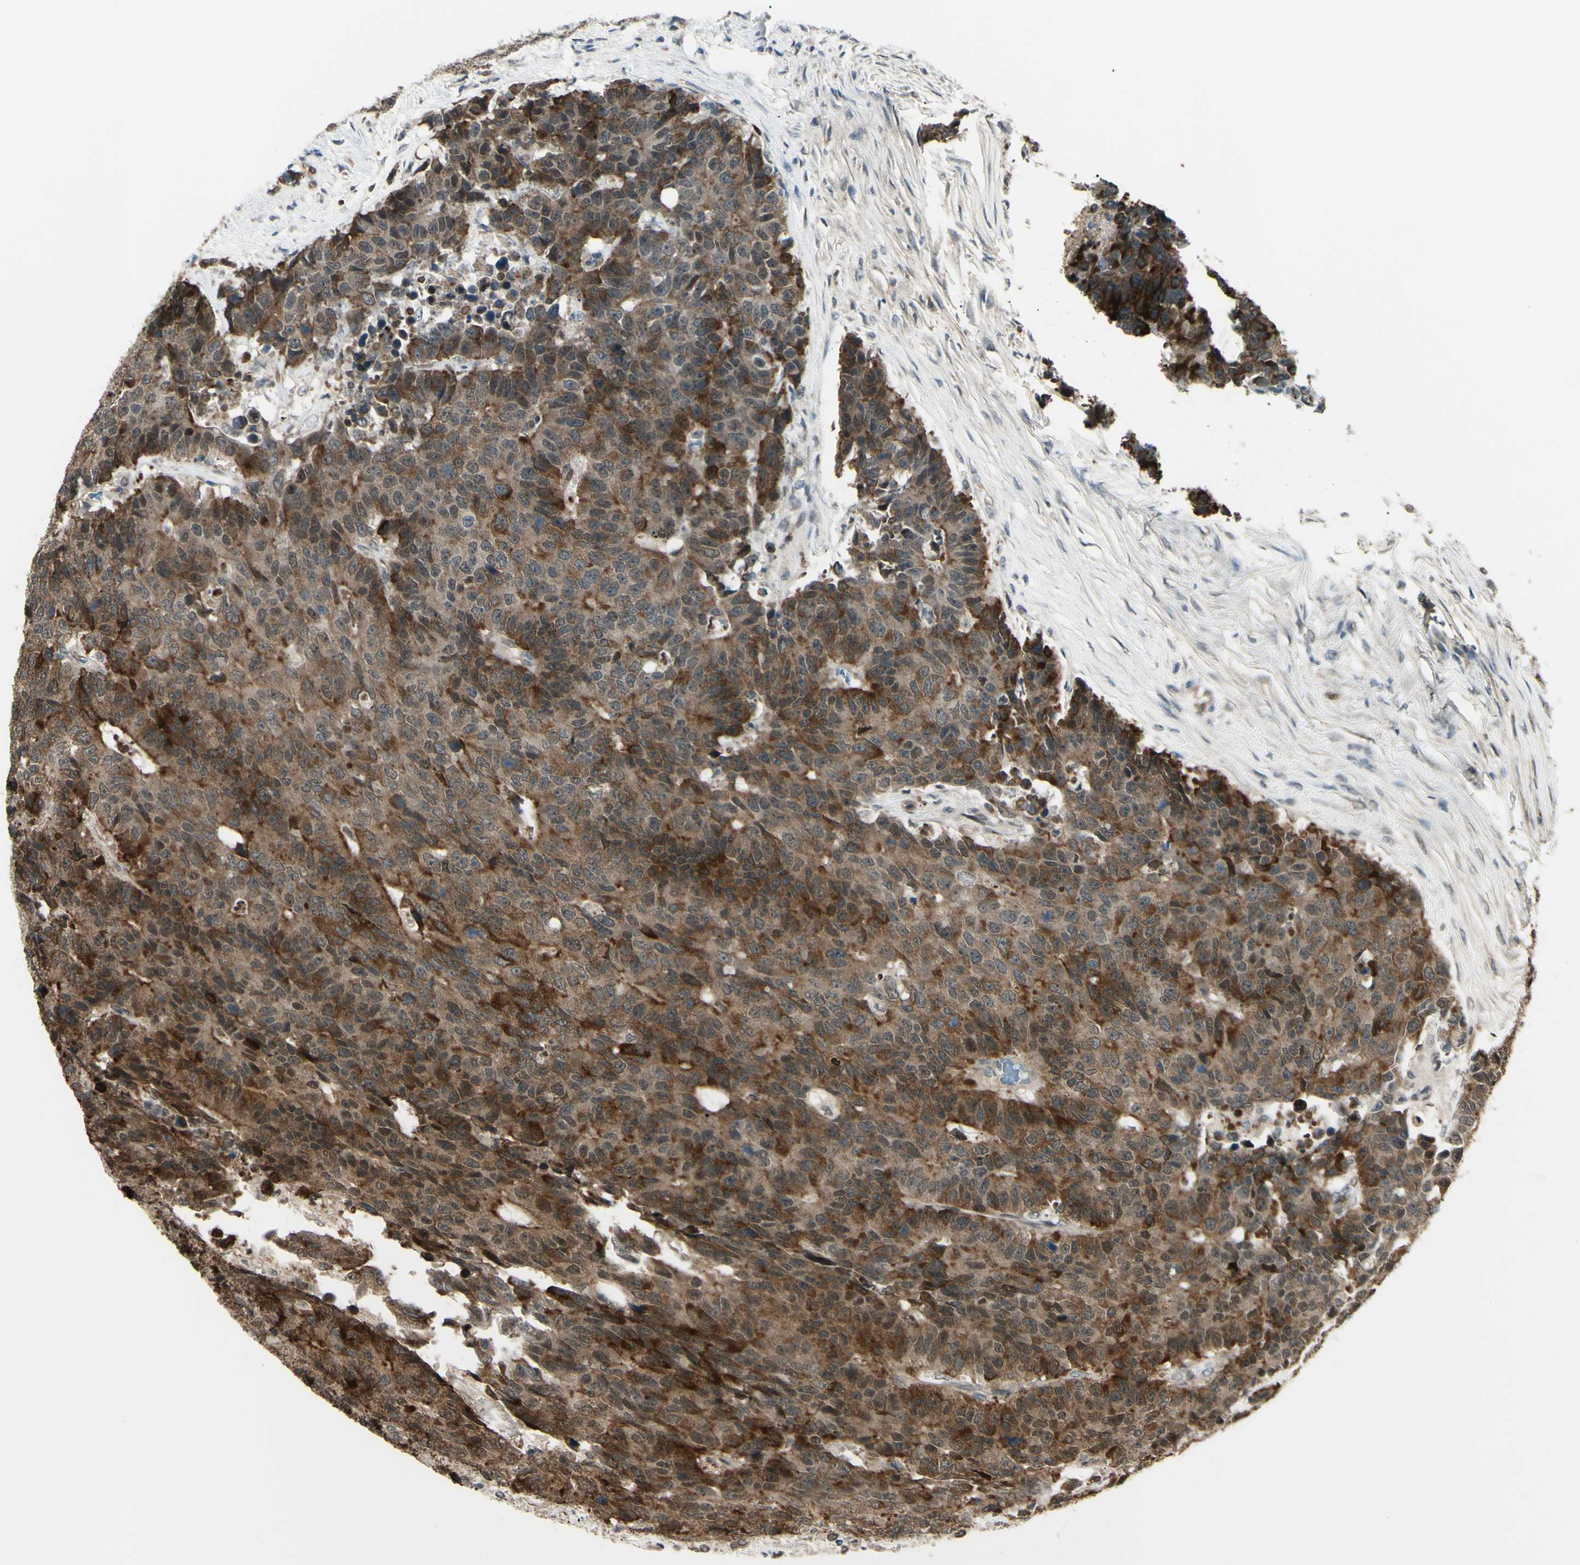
{"staining": {"intensity": "moderate", "quantity": ">75%", "location": "cytoplasmic/membranous"}, "tissue": "colorectal cancer", "cell_type": "Tumor cells", "image_type": "cancer", "snomed": [{"axis": "morphology", "description": "Adenocarcinoma, NOS"}, {"axis": "topography", "description": "Colon"}], "caption": "Approximately >75% of tumor cells in adenocarcinoma (colorectal) demonstrate moderate cytoplasmic/membranous protein staining as visualized by brown immunohistochemical staining.", "gene": "MLF2", "patient": {"sex": "female", "age": 86}}